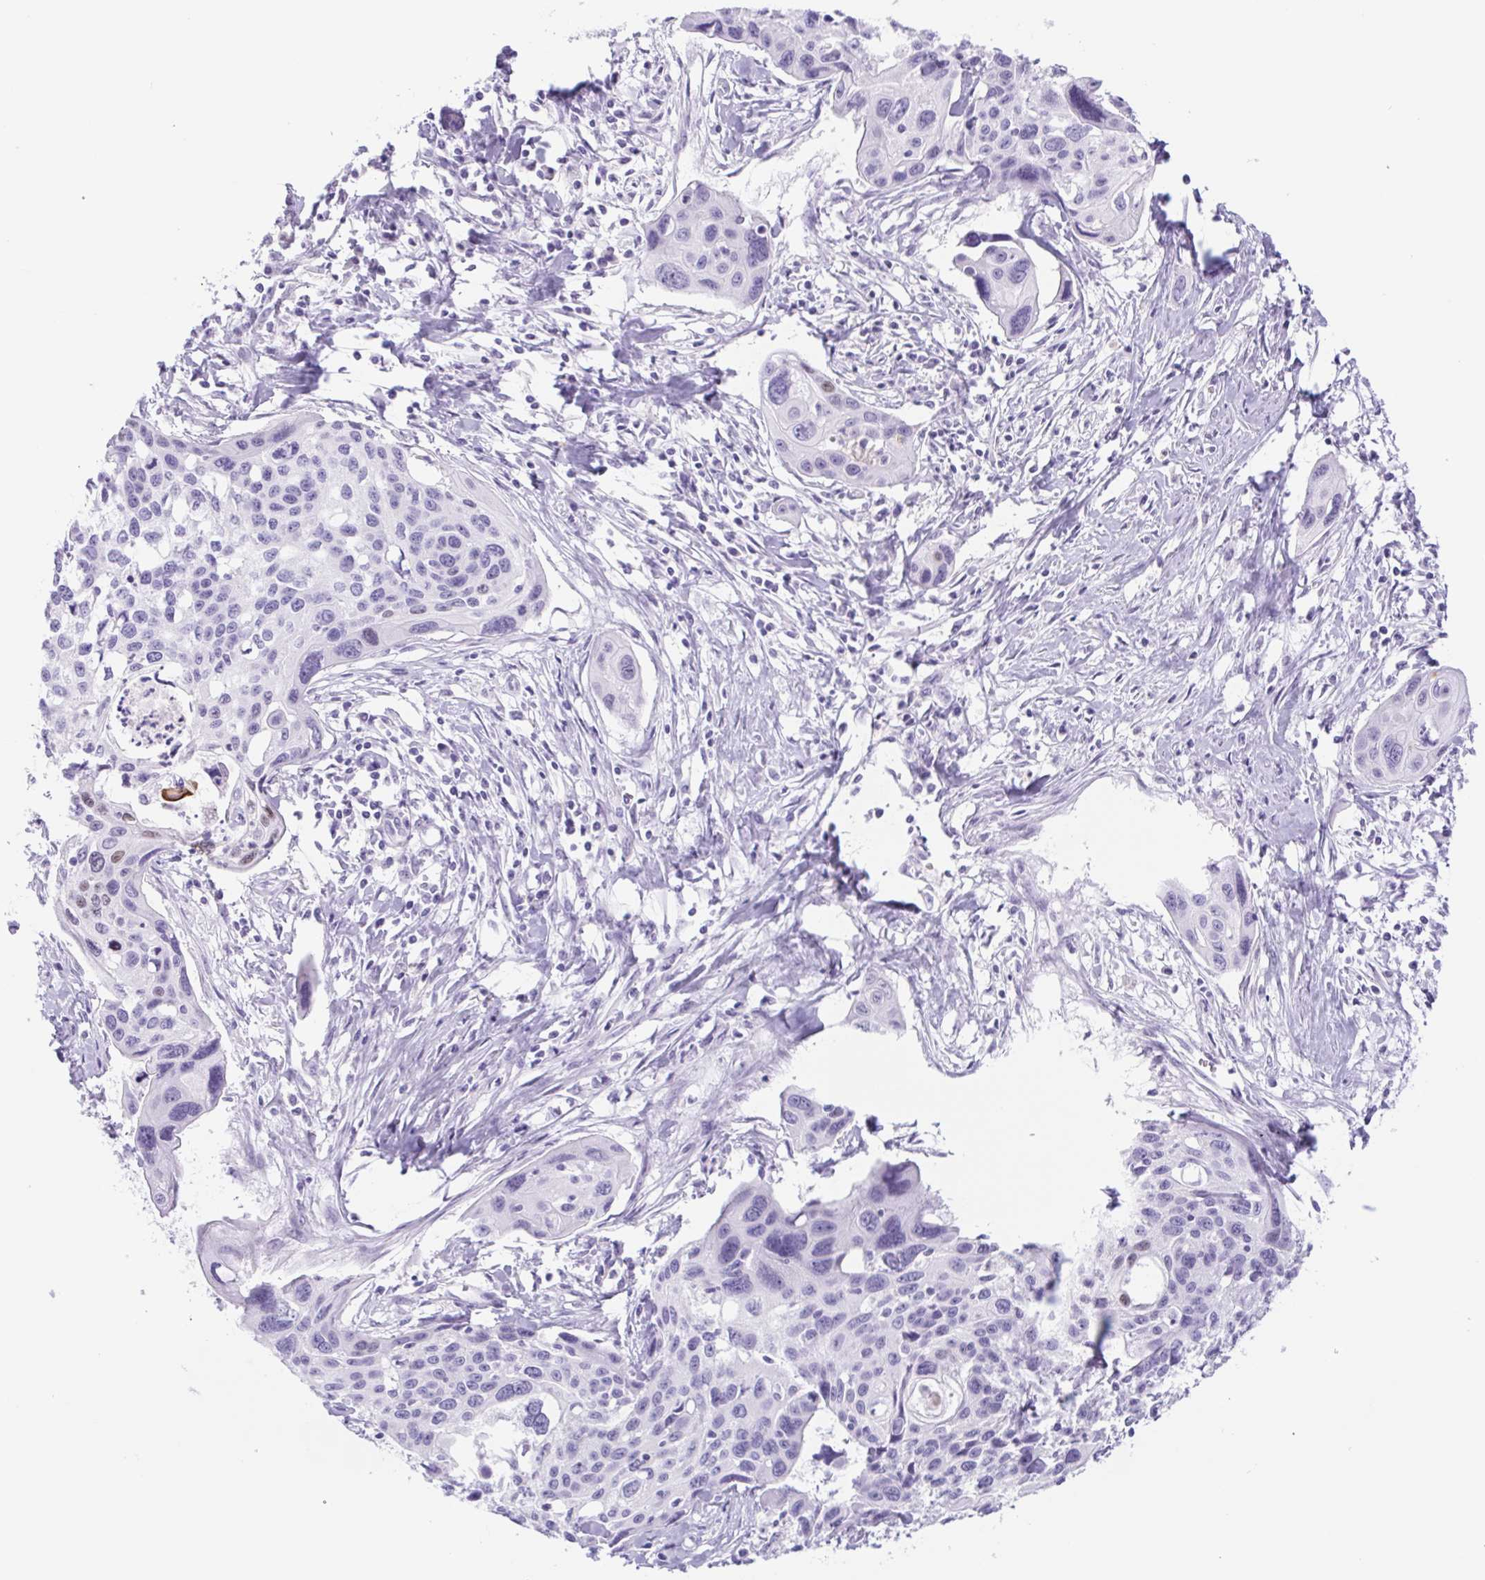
{"staining": {"intensity": "negative", "quantity": "none", "location": "none"}, "tissue": "cervical cancer", "cell_type": "Tumor cells", "image_type": "cancer", "snomed": [{"axis": "morphology", "description": "Squamous cell carcinoma, NOS"}, {"axis": "topography", "description": "Cervix"}], "caption": "Tumor cells are negative for protein expression in human cervical cancer.", "gene": "CYP21A2", "patient": {"sex": "female", "age": 31}}